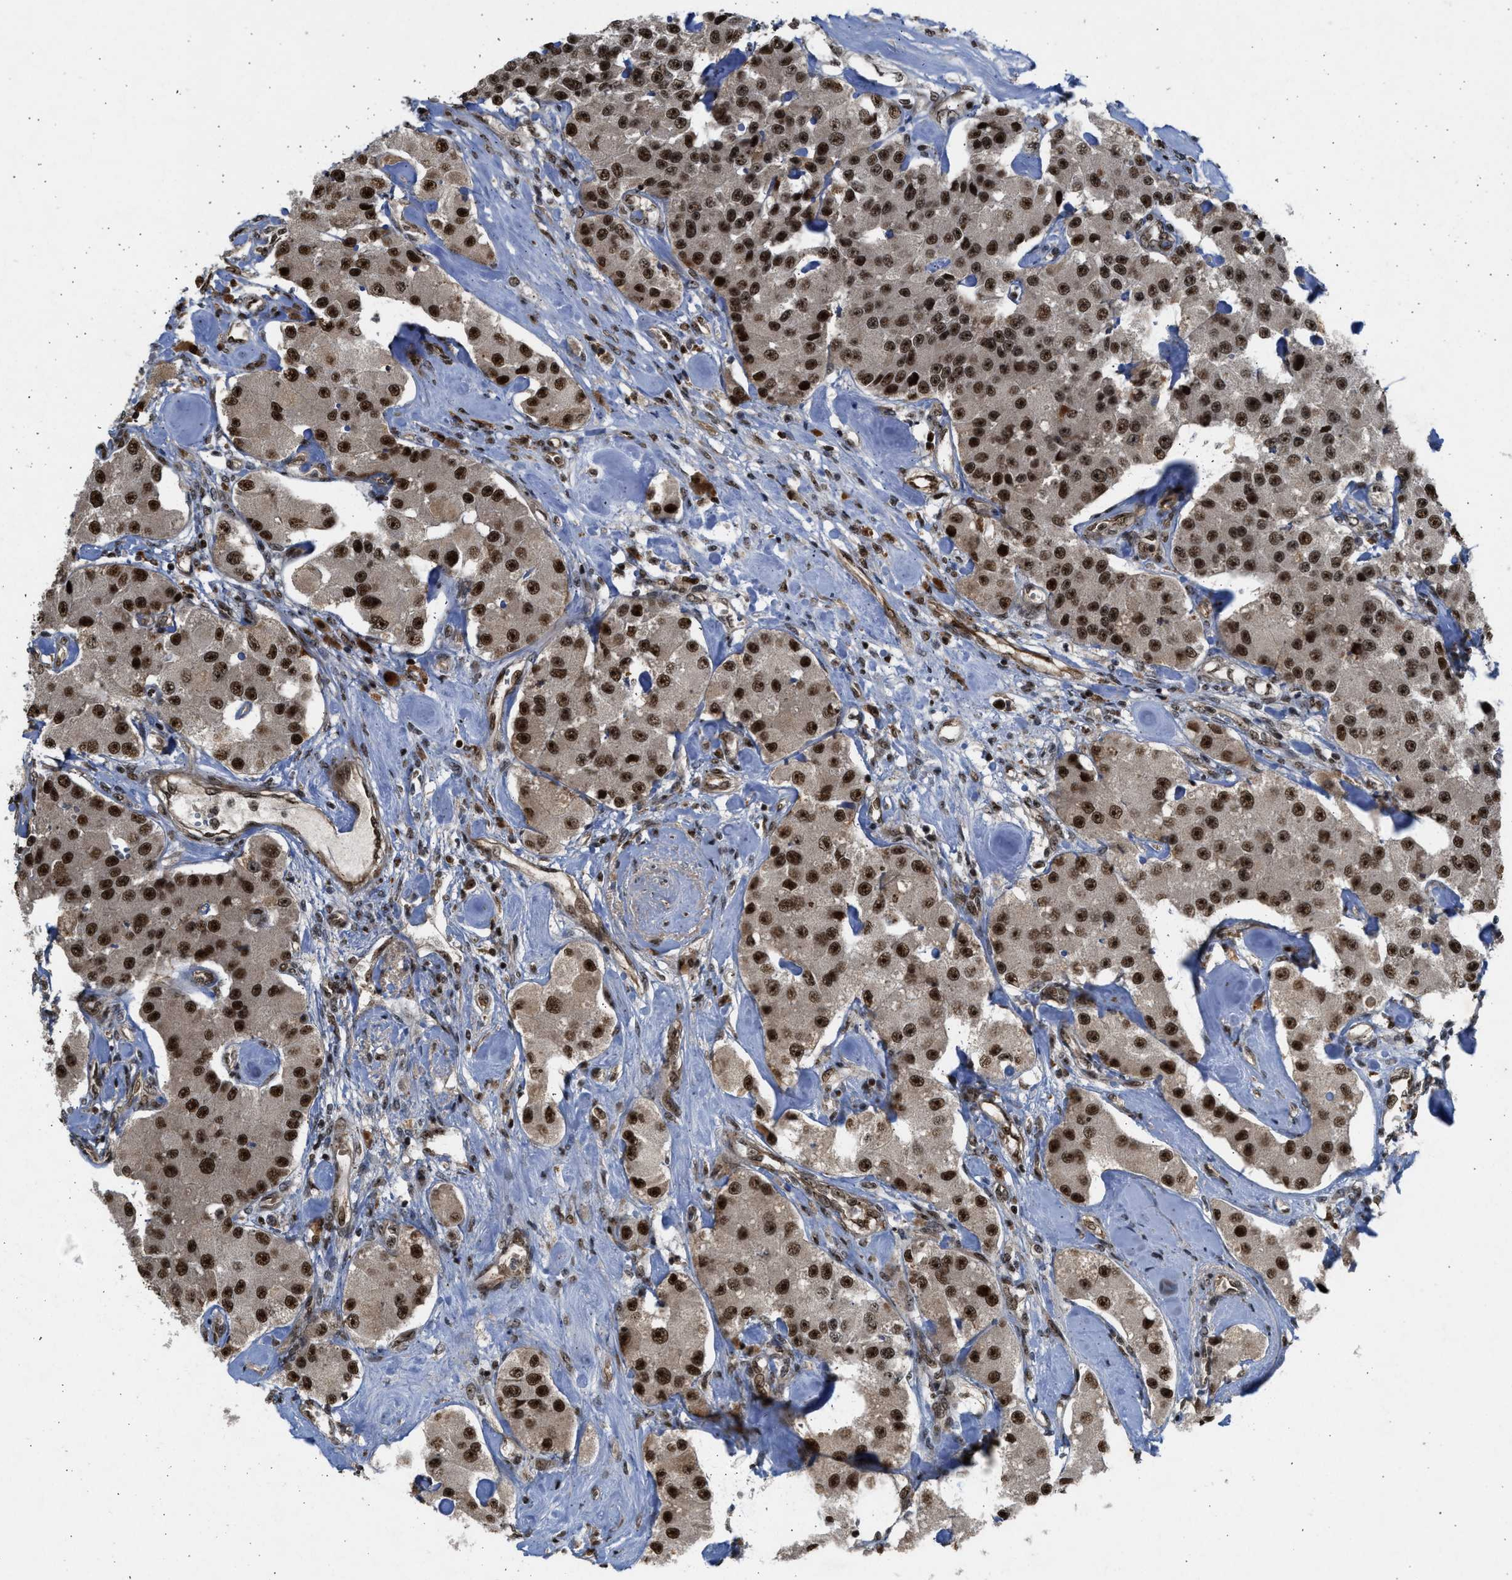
{"staining": {"intensity": "strong", "quantity": ">75%", "location": "cytoplasmic/membranous,nuclear"}, "tissue": "carcinoid", "cell_type": "Tumor cells", "image_type": "cancer", "snomed": [{"axis": "morphology", "description": "Carcinoid, malignant, NOS"}, {"axis": "topography", "description": "Pancreas"}], "caption": "This histopathology image reveals carcinoid stained with immunohistochemistry to label a protein in brown. The cytoplasmic/membranous and nuclear of tumor cells show strong positivity for the protein. Nuclei are counter-stained blue.", "gene": "TFDP2", "patient": {"sex": "male", "age": 41}}